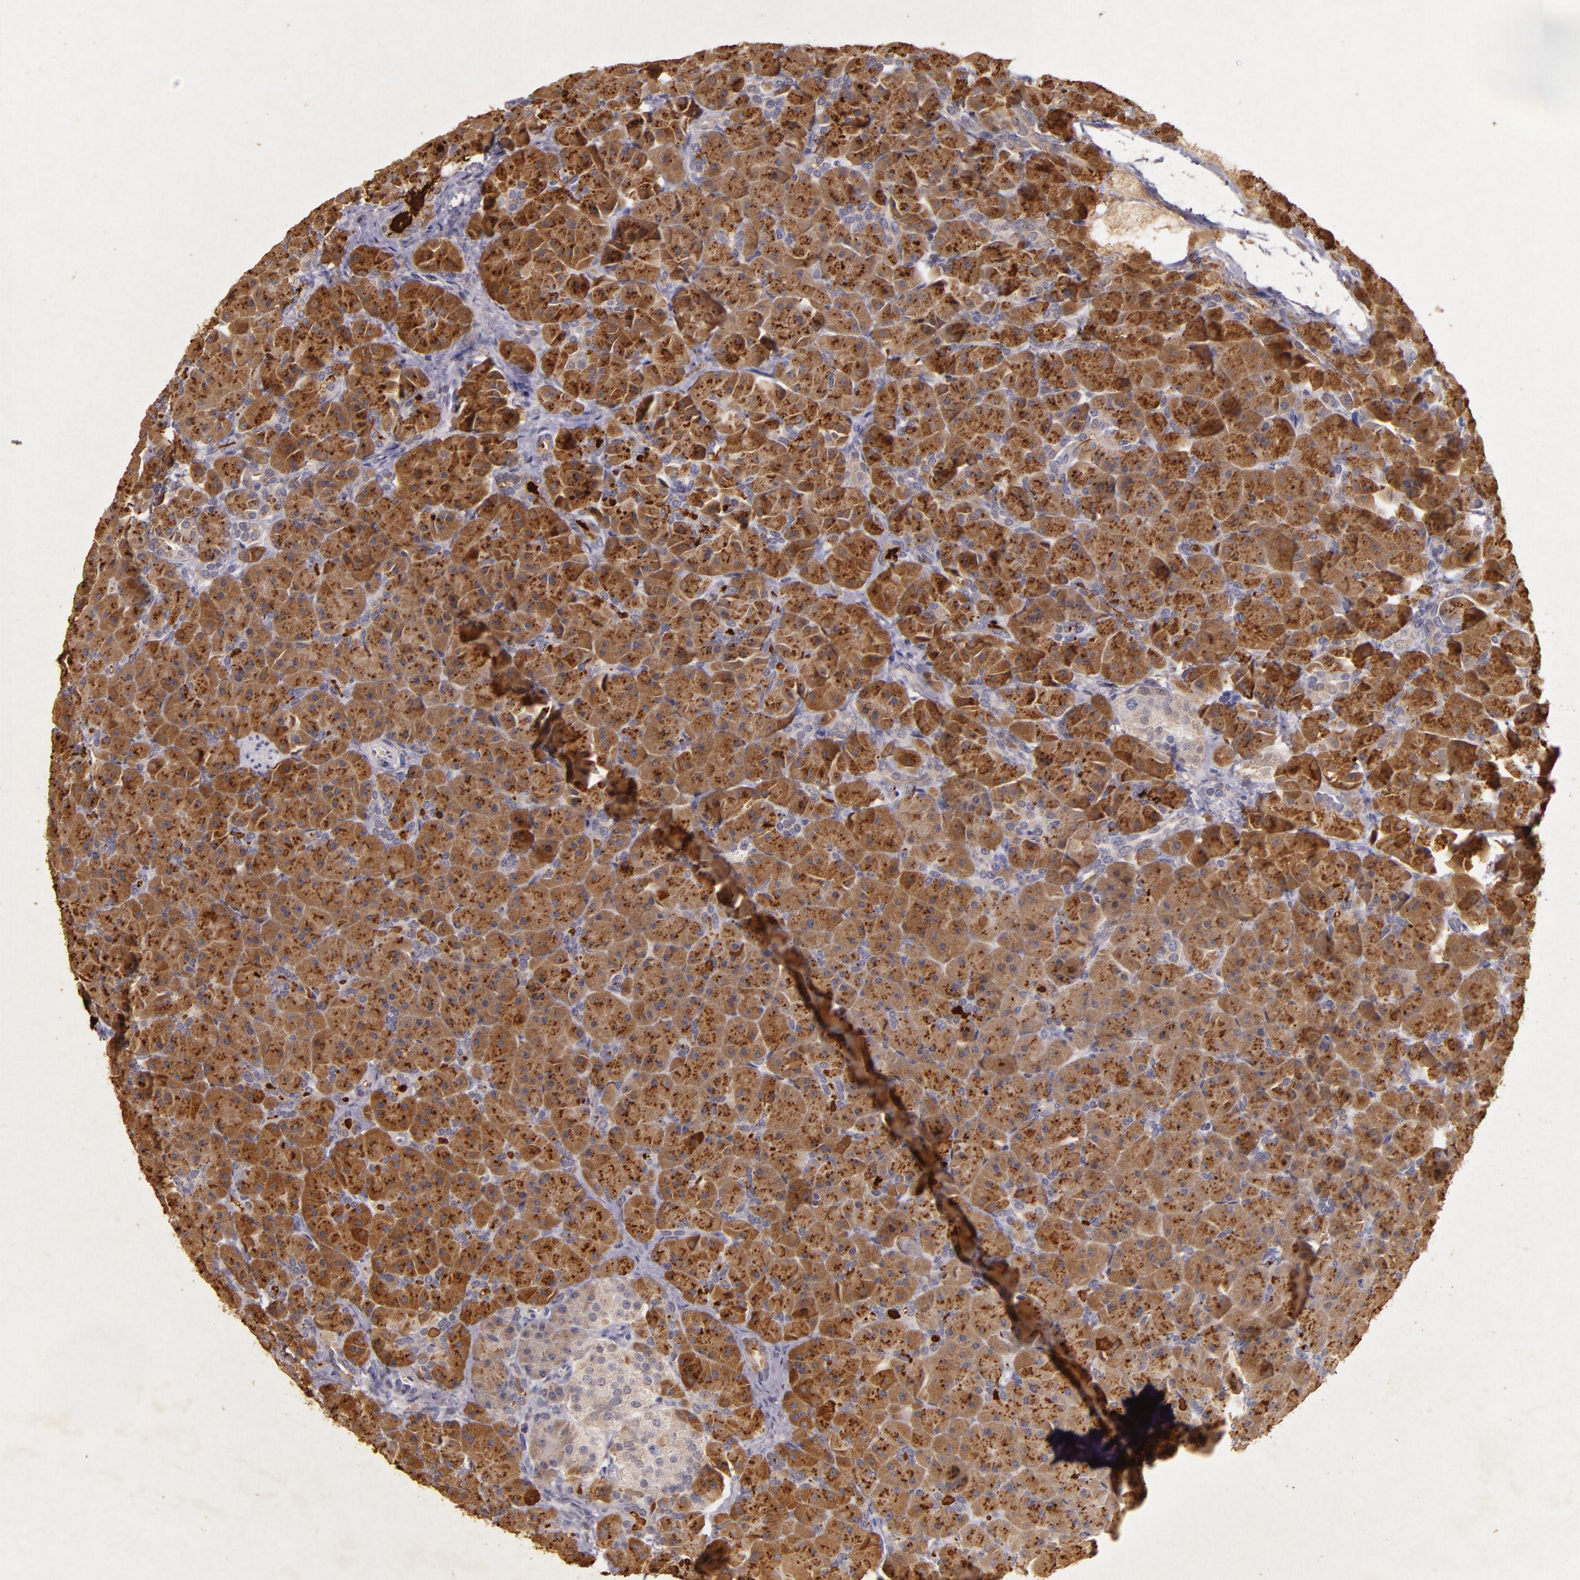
{"staining": {"intensity": "strong", "quantity": ">75%", "location": "cytoplasmic/membranous"}, "tissue": "pancreas", "cell_type": "Exocrine glandular cells", "image_type": "normal", "snomed": [{"axis": "morphology", "description": "Normal tissue, NOS"}, {"axis": "topography", "description": "Pancreas"}], "caption": "Protein expression analysis of unremarkable pancreas demonstrates strong cytoplasmic/membranous positivity in about >75% of exocrine glandular cells.", "gene": "BCL2L13", "patient": {"sex": "male", "age": 66}}